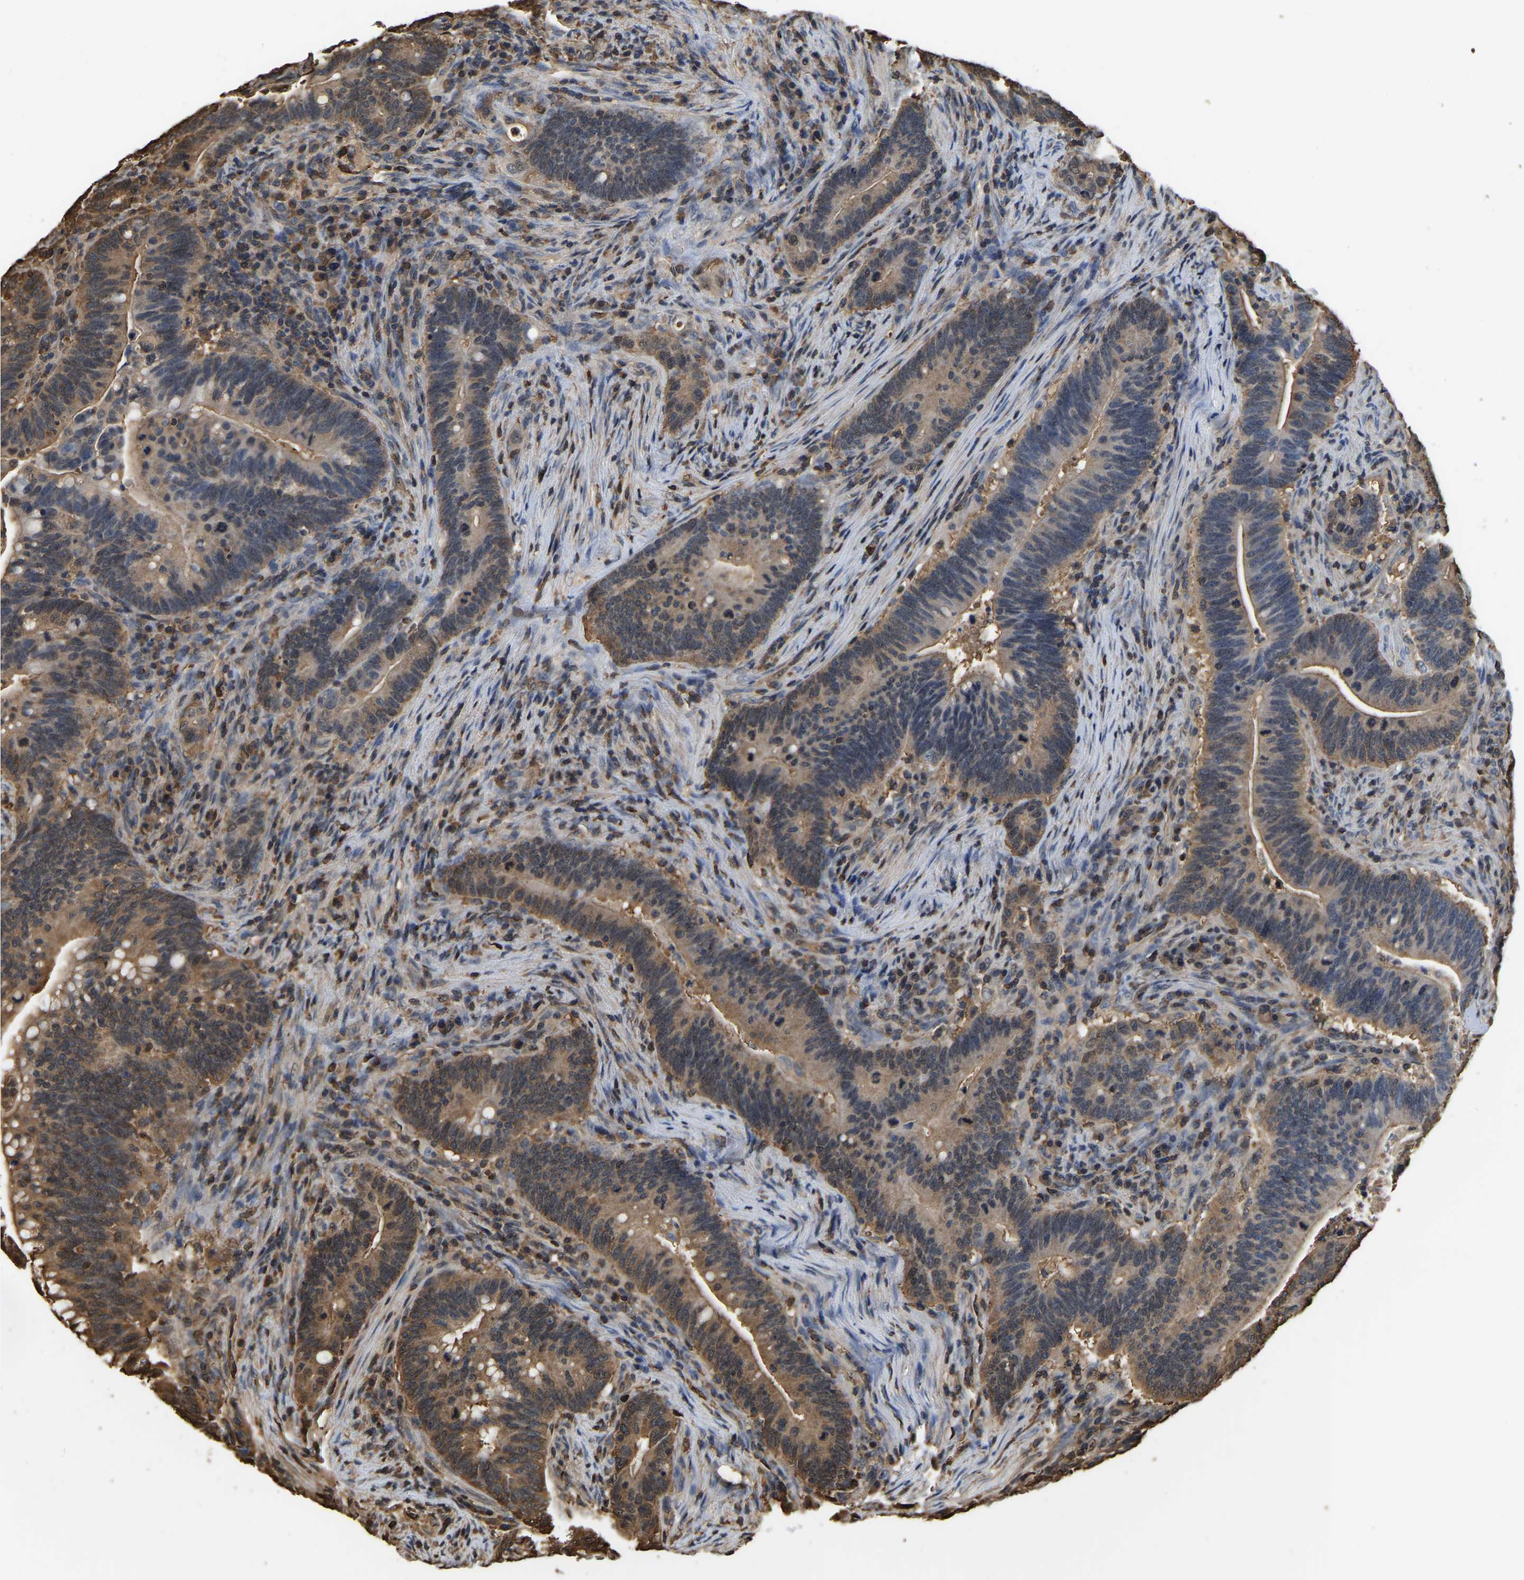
{"staining": {"intensity": "moderate", "quantity": ">75%", "location": "cytoplasmic/membranous"}, "tissue": "colorectal cancer", "cell_type": "Tumor cells", "image_type": "cancer", "snomed": [{"axis": "morphology", "description": "Normal tissue, NOS"}, {"axis": "morphology", "description": "Adenocarcinoma, NOS"}, {"axis": "topography", "description": "Colon"}], "caption": "Immunohistochemical staining of colorectal cancer shows moderate cytoplasmic/membranous protein staining in approximately >75% of tumor cells.", "gene": "LDHB", "patient": {"sex": "female", "age": 66}}